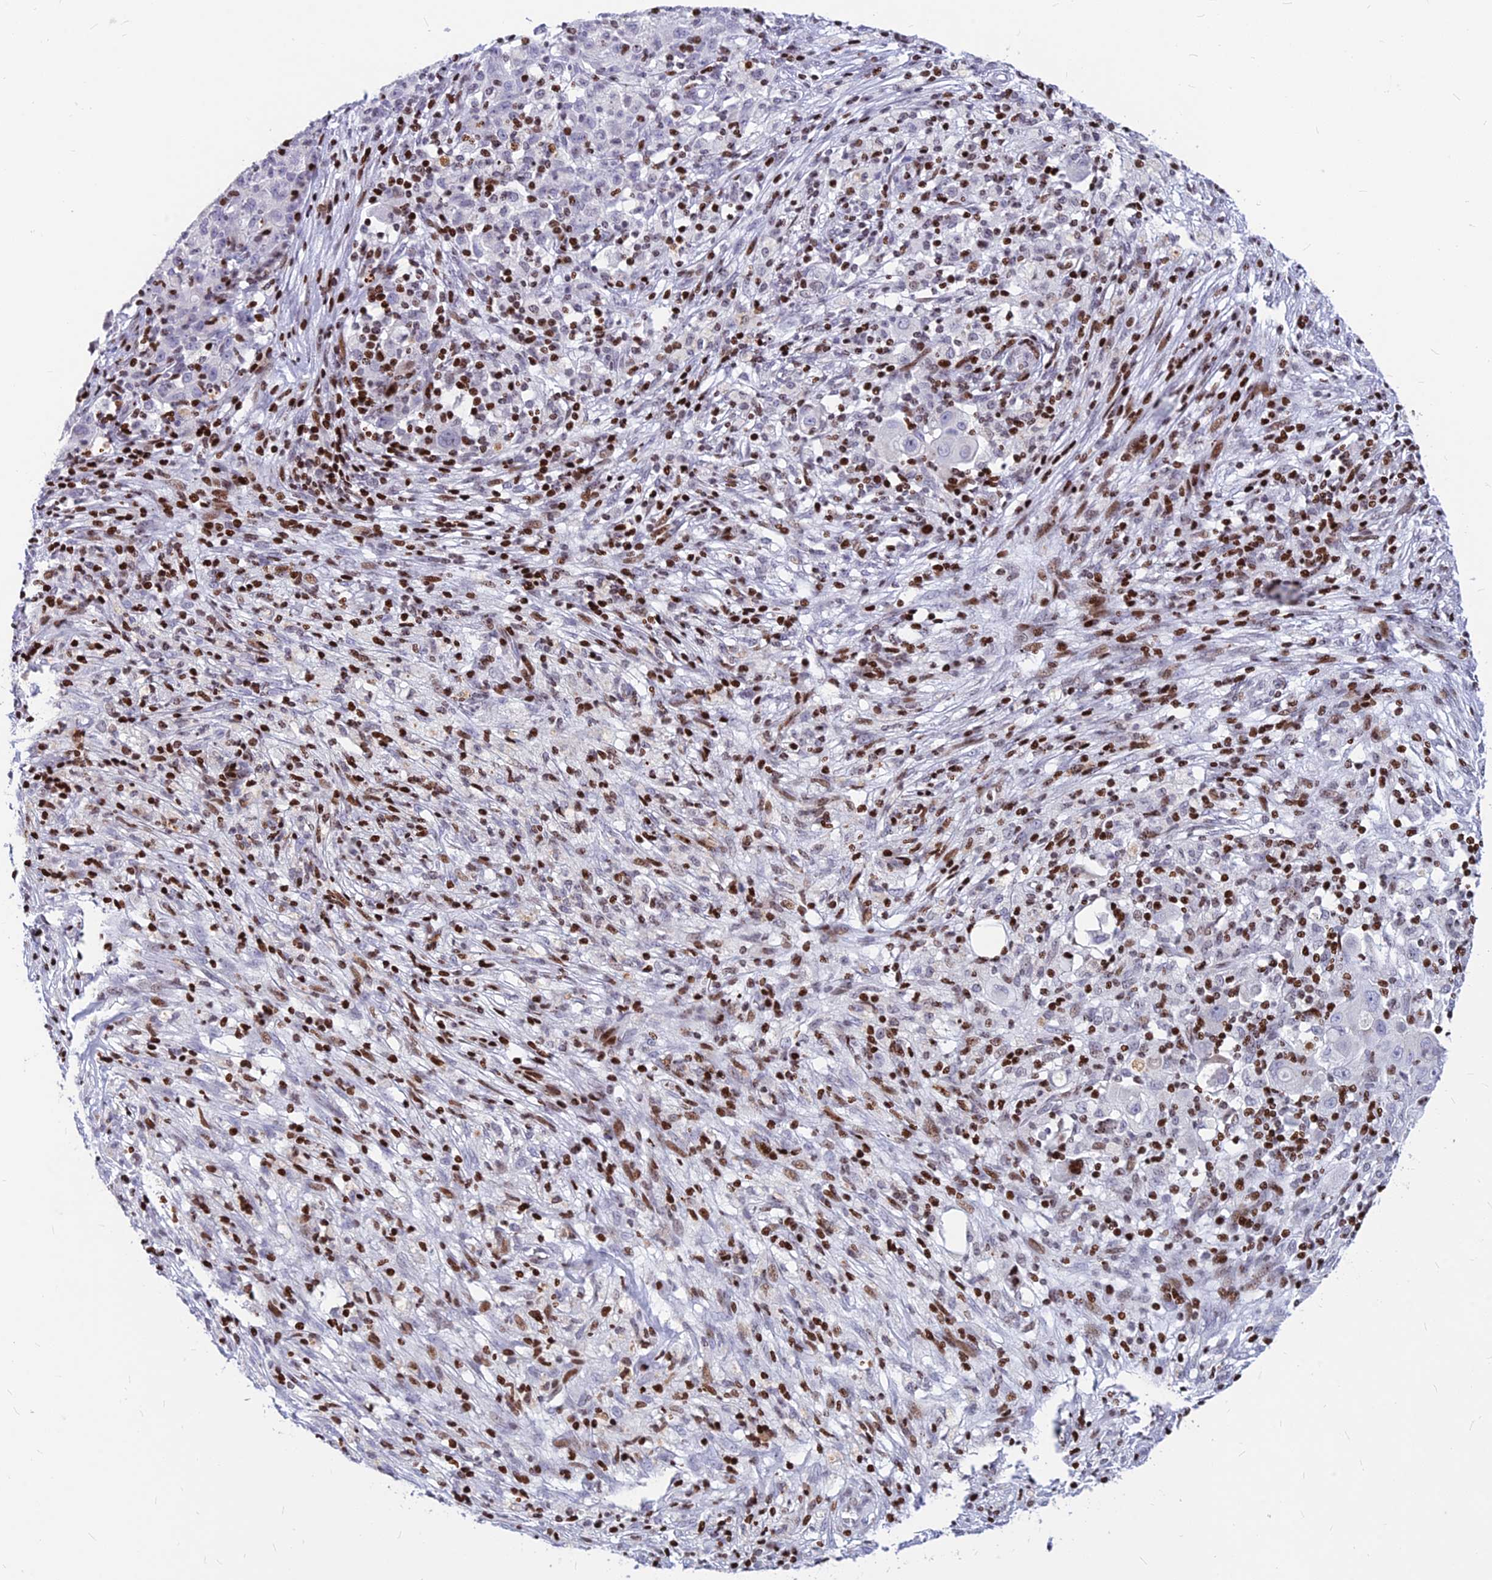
{"staining": {"intensity": "negative", "quantity": "none", "location": "none"}, "tissue": "ovarian cancer", "cell_type": "Tumor cells", "image_type": "cancer", "snomed": [{"axis": "morphology", "description": "Carcinoma, endometroid"}, {"axis": "topography", "description": "Ovary"}], "caption": "A photomicrograph of human endometroid carcinoma (ovarian) is negative for staining in tumor cells. (Brightfield microscopy of DAB immunohistochemistry at high magnification).", "gene": "PRPS1", "patient": {"sex": "female", "age": 42}}